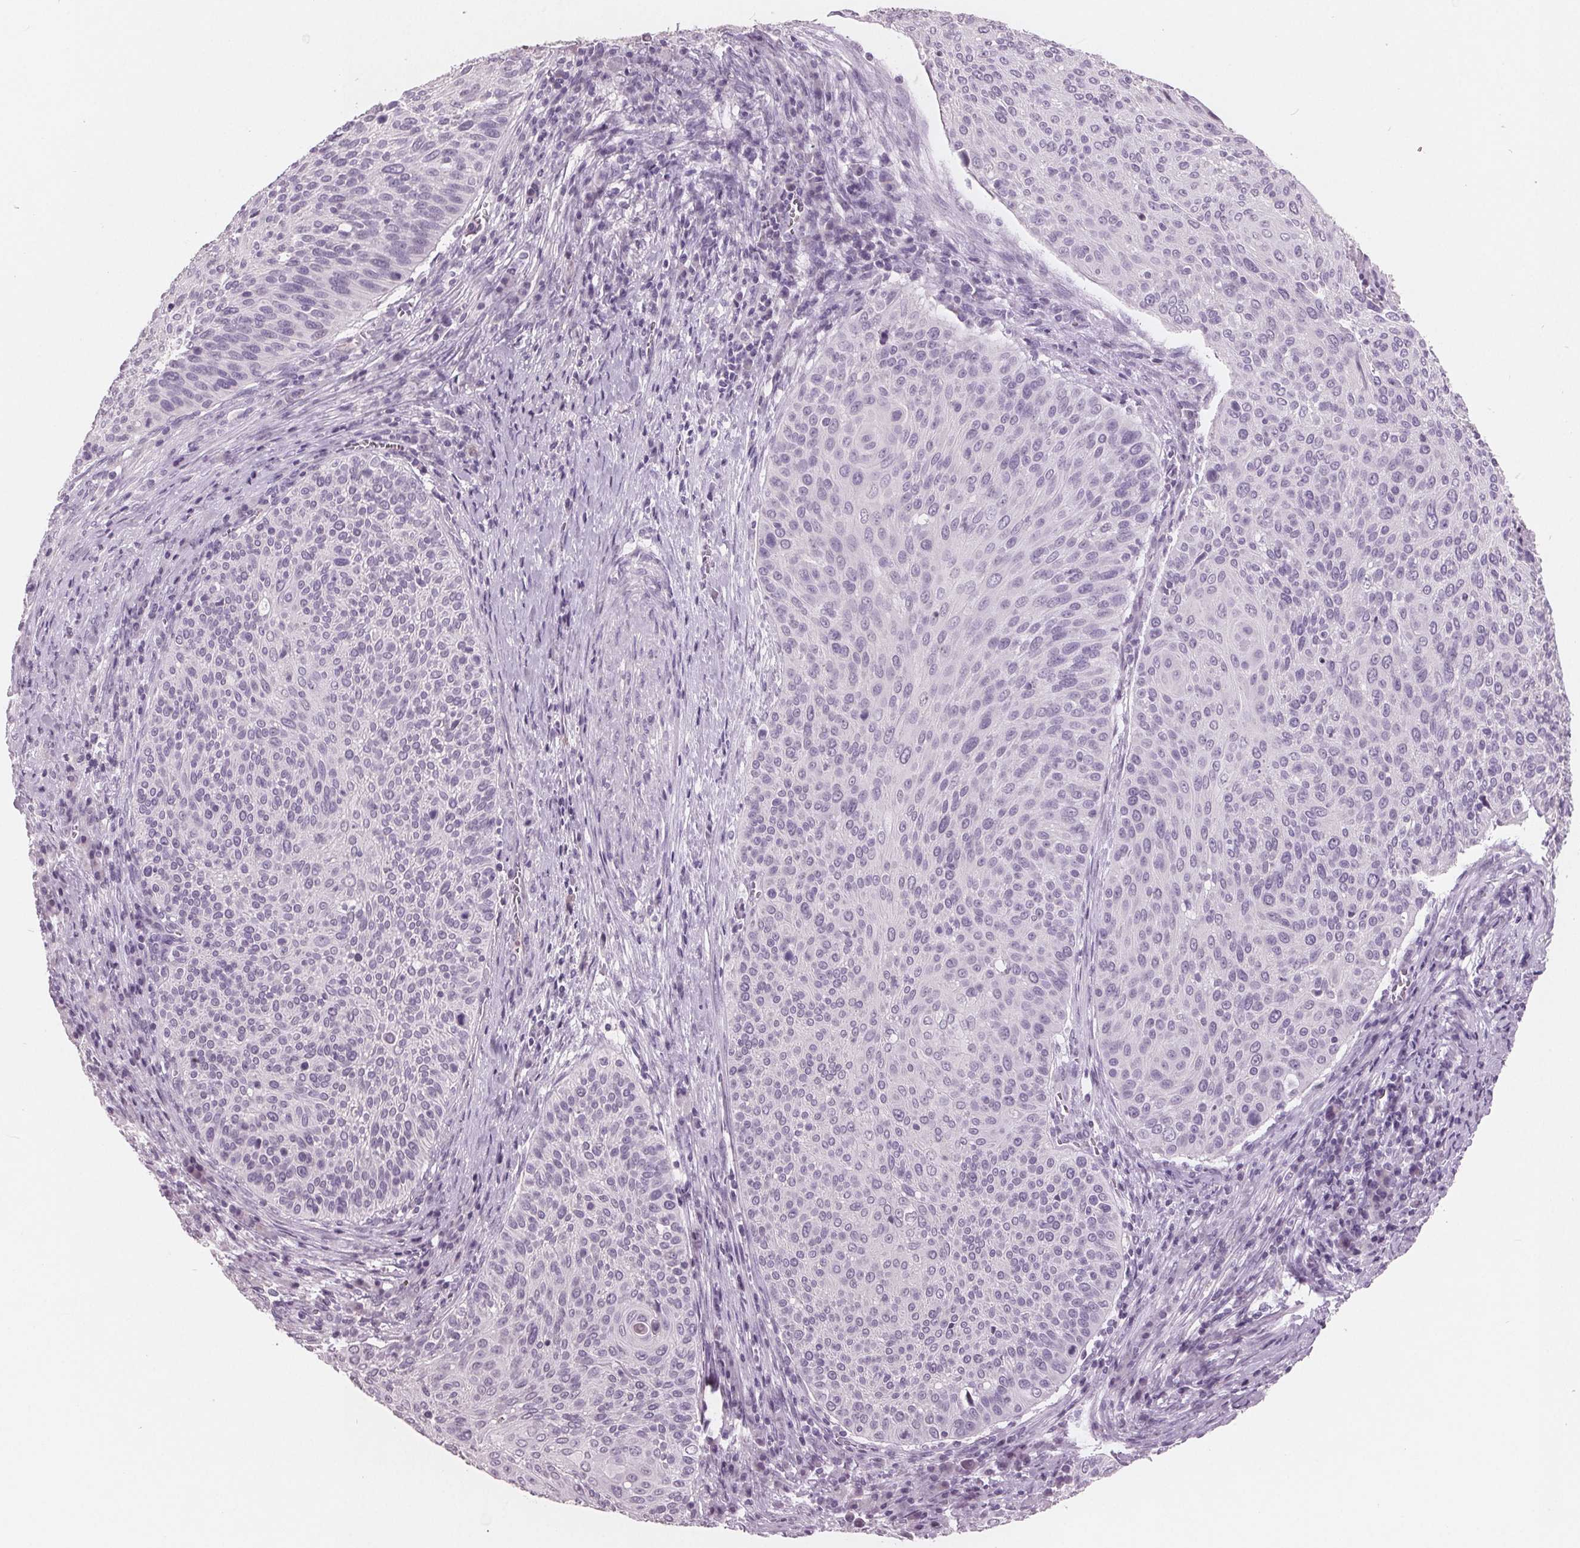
{"staining": {"intensity": "negative", "quantity": "none", "location": "none"}, "tissue": "cervical cancer", "cell_type": "Tumor cells", "image_type": "cancer", "snomed": [{"axis": "morphology", "description": "Squamous cell carcinoma, NOS"}, {"axis": "topography", "description": "Cervix"}], "caption": "An image of cervical cancer stained for a protein demonstrates no brown staining in tumor cells.", "gene": "PTPN14", "patient": {"sex": "female", "age": 31}}